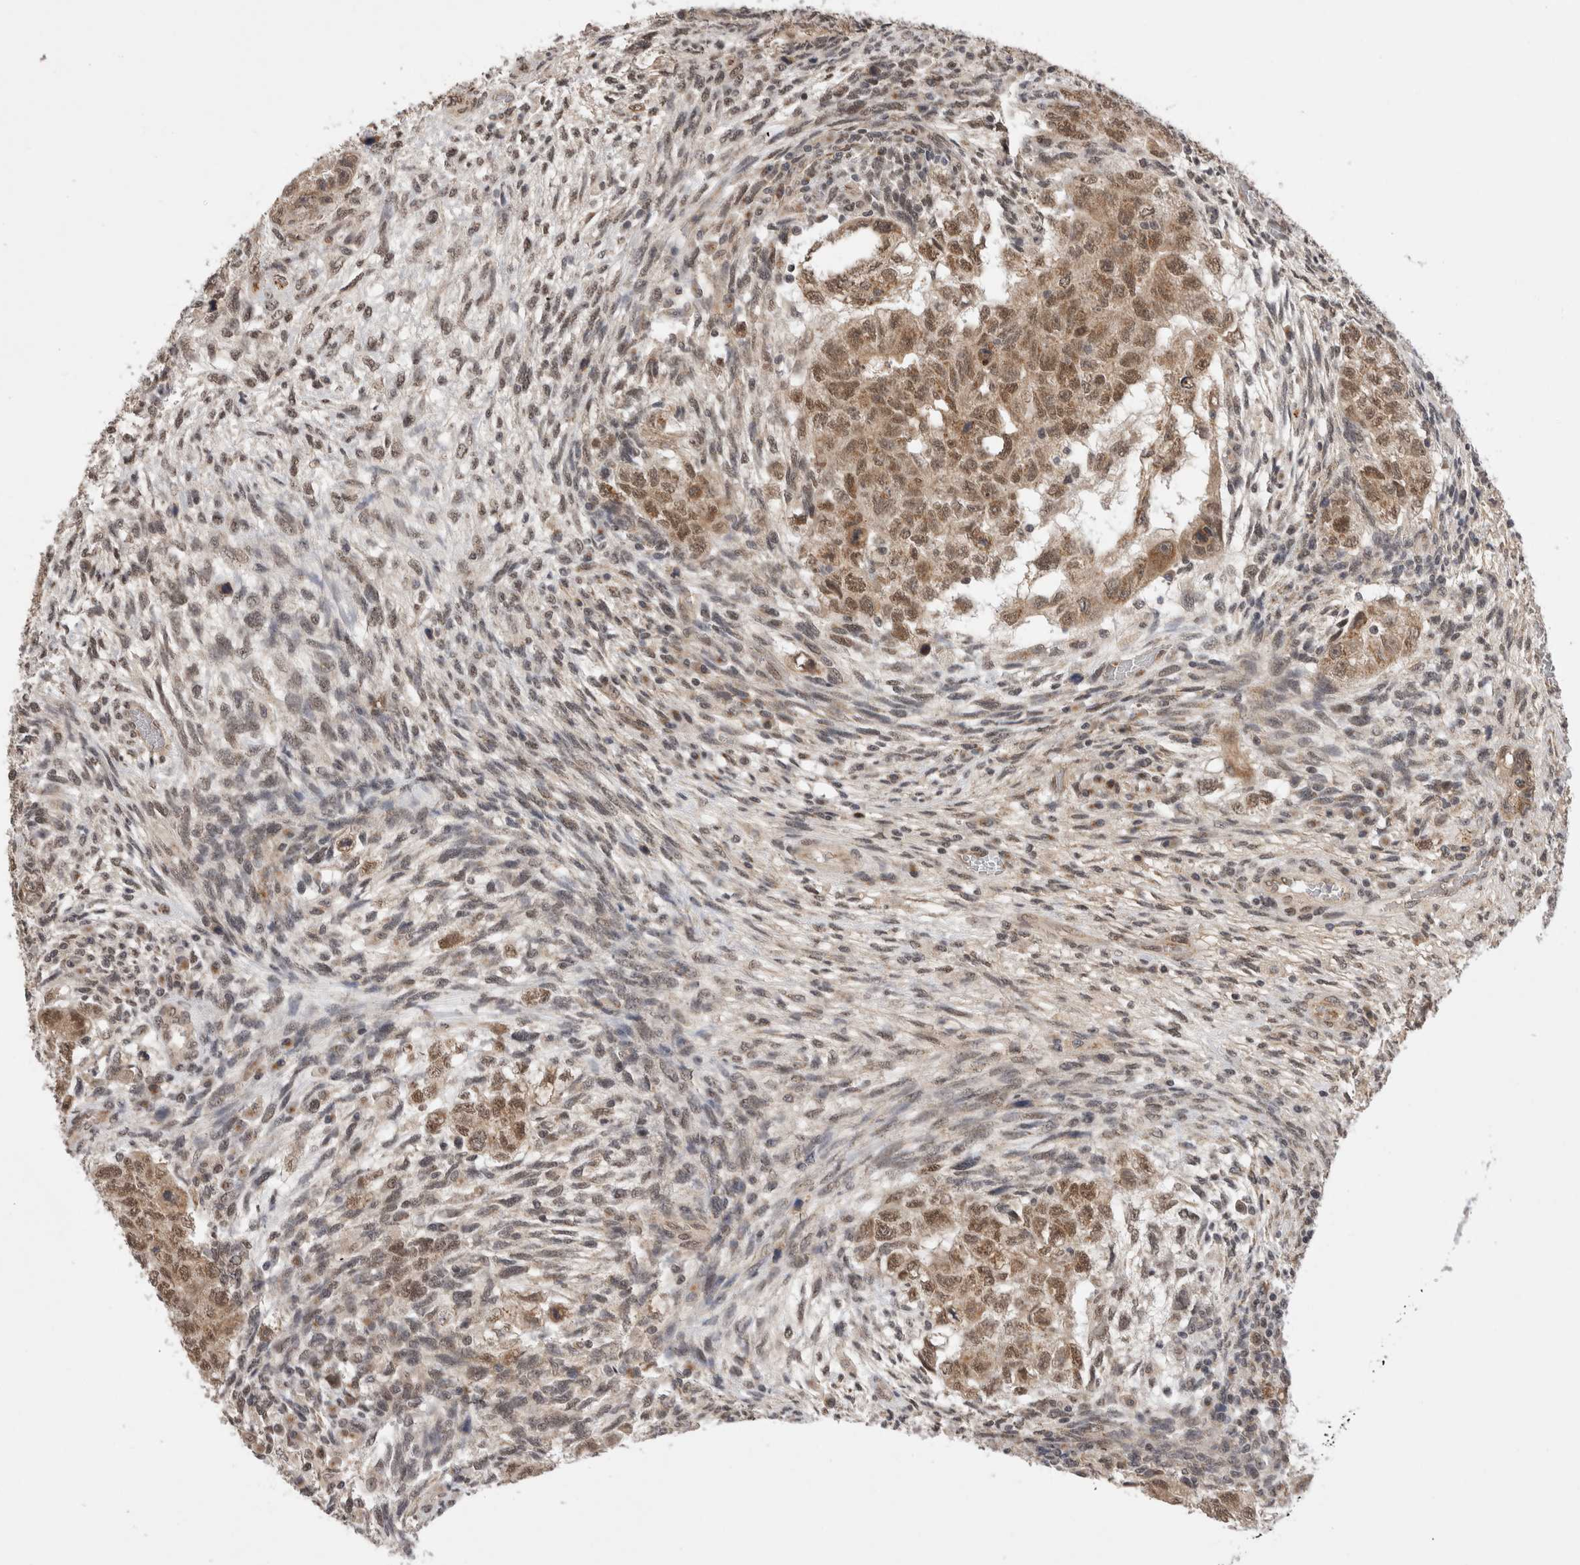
{"staining": {"intensity": "moderate", "quantity": ">75%", "location": "nuclear"}, "tissue": "testis cancer", "cell_type": "Tumor cells", "image_type": "cancer", "snomed": [{"axis": "morphology", "description": "Normal tissue, NOS"}, {"axis": "morphology", "description": "Carcinoma, Embryonal, NOS"}, {"axis": "topography", "description": "Testis"}], "caption": "Protein expression by IHC demonstrates moderate nuclear expression in approximately >75% of tumor cells in testis cancer (embryonal carcinoma). (brown staining indicates protein expression, while blue staining denotes nuclei).", "gene": "TMEM65", "patient": {"sex": "male", "age": 36}}